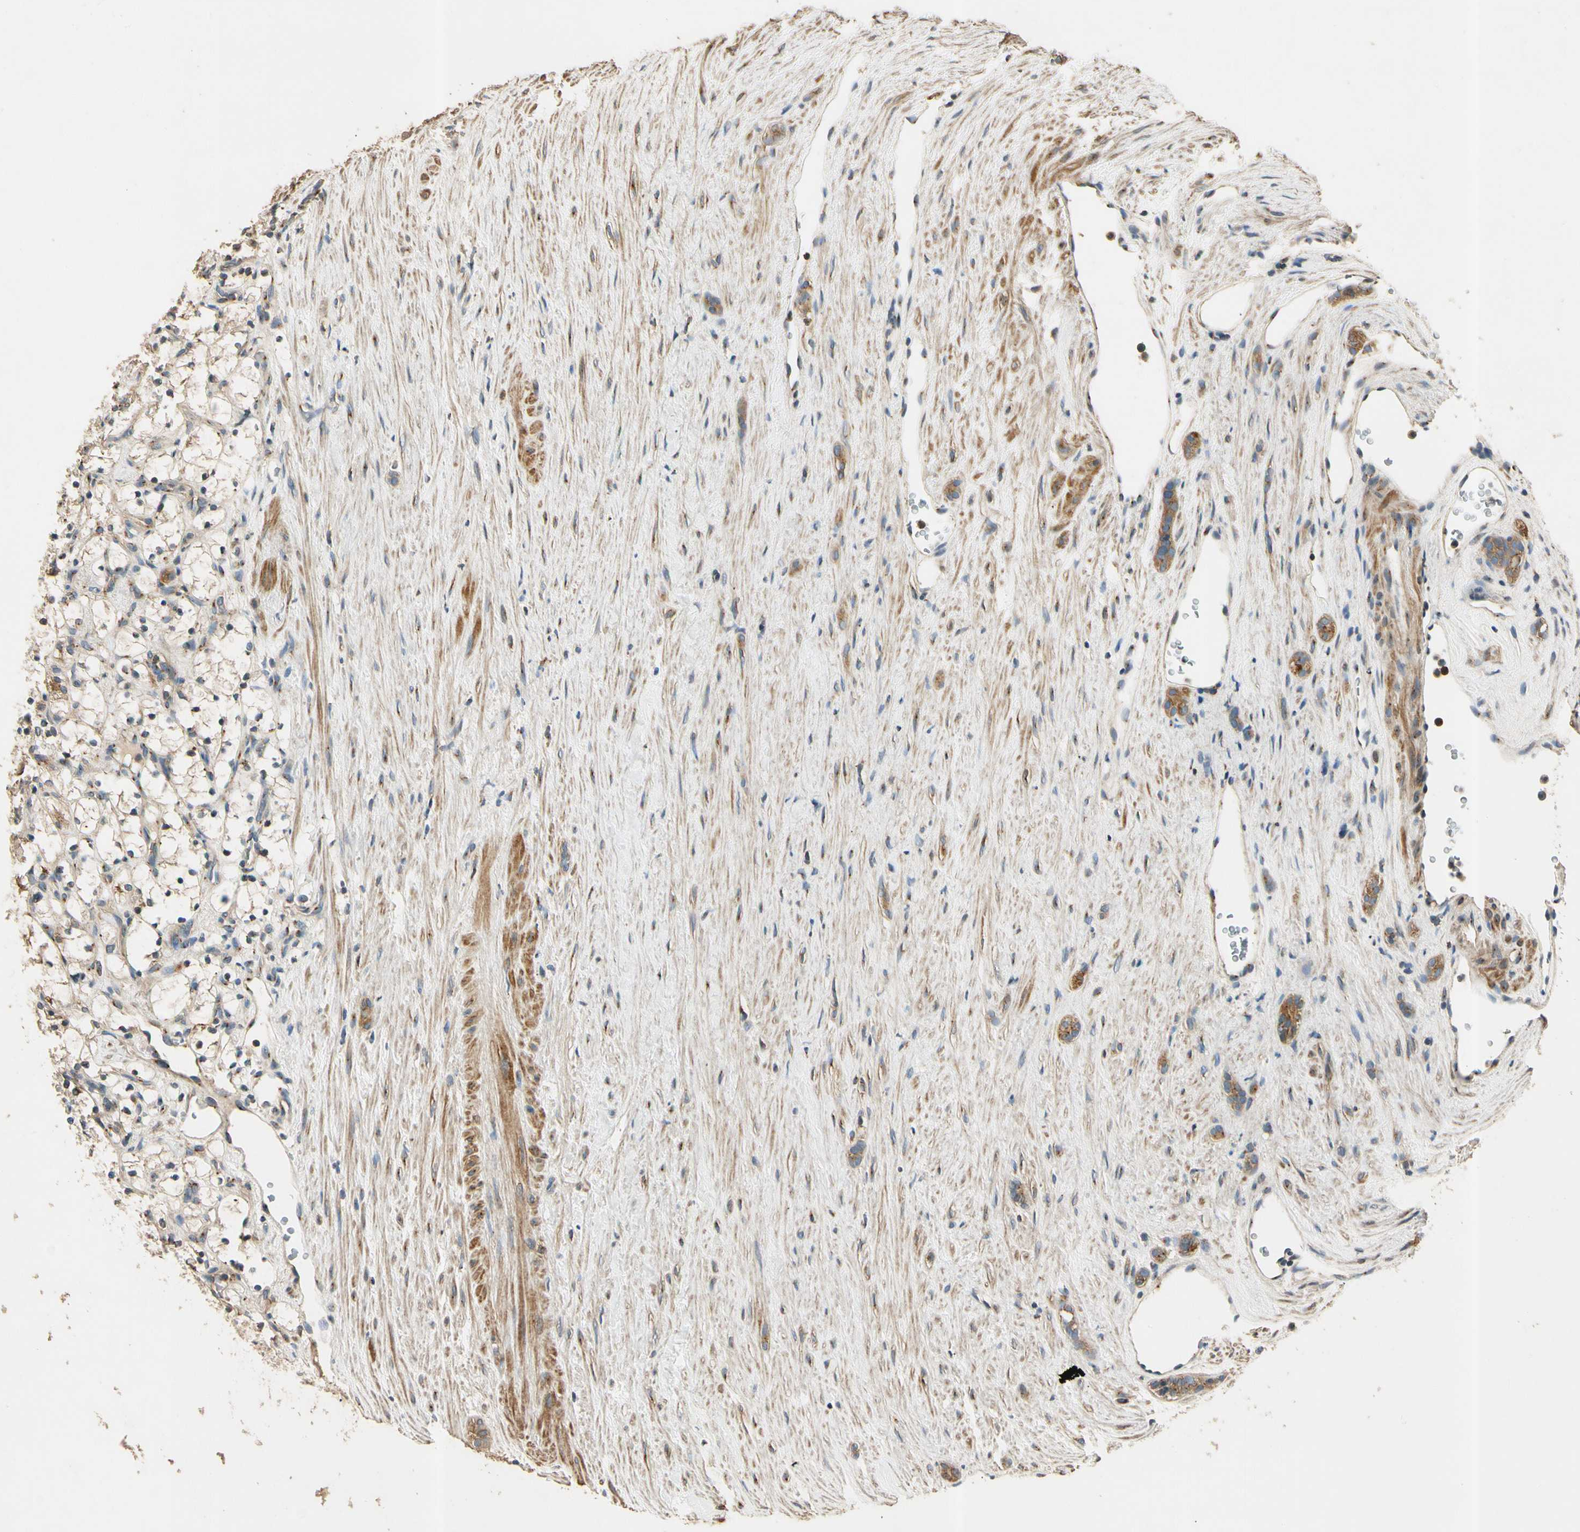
{"staining": {"intensity": "weak", "quantity": "<25%", "location": "cytoplasmic/membranous"}, "tissue": "renal cancer", "cell_type": "Tumor cells", "image_type": "cancer", "snomed": [{"axis": "morphology", "description": "Adenocarcinoma, NOS"}, {"axis": "topography", "description": "Kidney"}], "caption": "Tumor cells show no significant positivity in renal adenocarcinoma.", "gene": "AKAP9", "patient": {"sex": "female", "age": 69}}